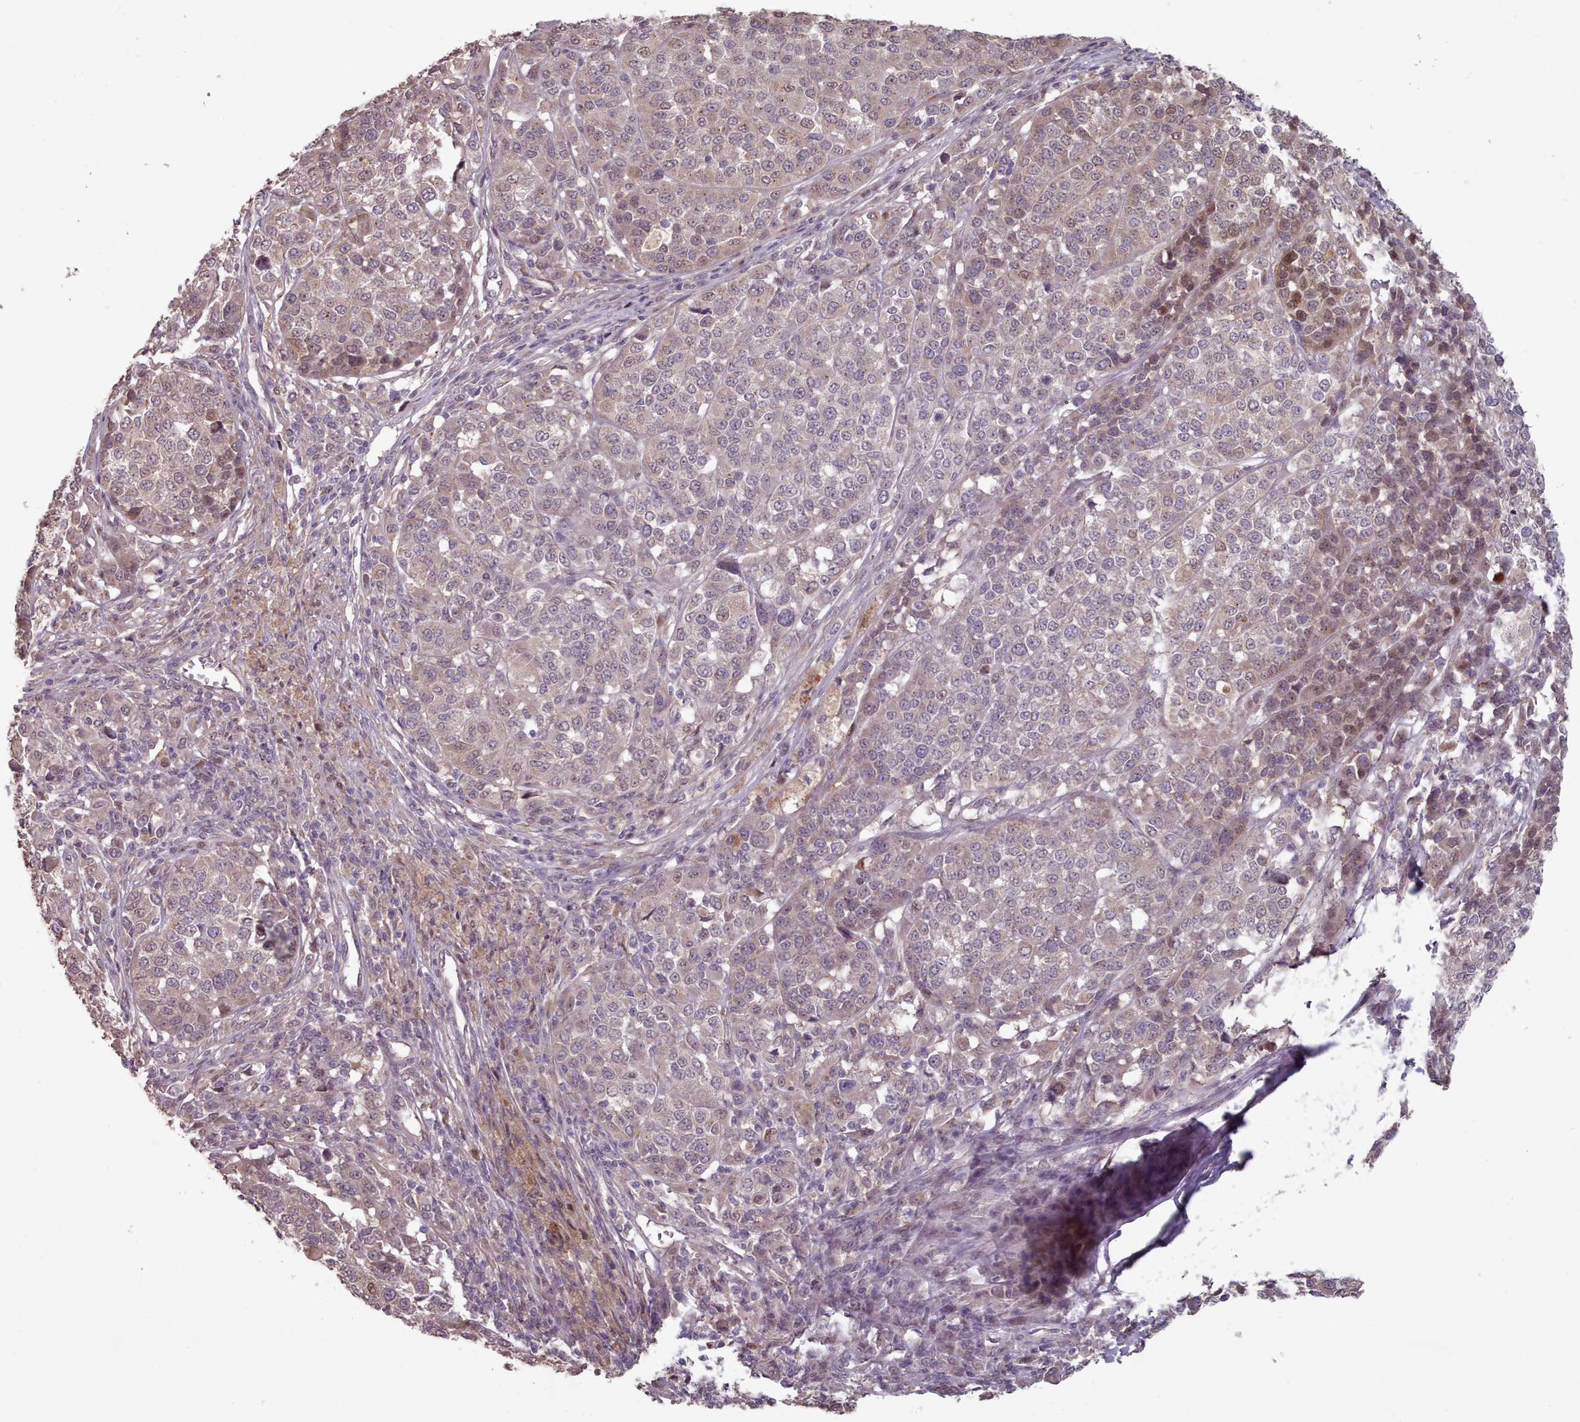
{"staining": {"intensity": "weak", "quantity": "25%-75%", "location": "cytoplasmic/membranous,nuclear"}, "tissue": "melanoma", "cell_type": "Tumor cells", "image_type": "cancer", "snomed": [{"axis": "morphology", "description": "Malignant melanoma, Metastatic site"}, {"axis": "topography", "description": "Lymph node"}], "caption": "Immunohistochemistry (DAB (3,3'-diaminobenzidine)) staining of melanoma demonstrates weak cytoplasmic/membranous and nuclear protein positivity in about 25%-75% of tumor cells. (DAB IHC, brown staining for protein, blue staining for nuclei).", "gene": "ERCC6L", "patient": {"sex": "male", "age": 44}}